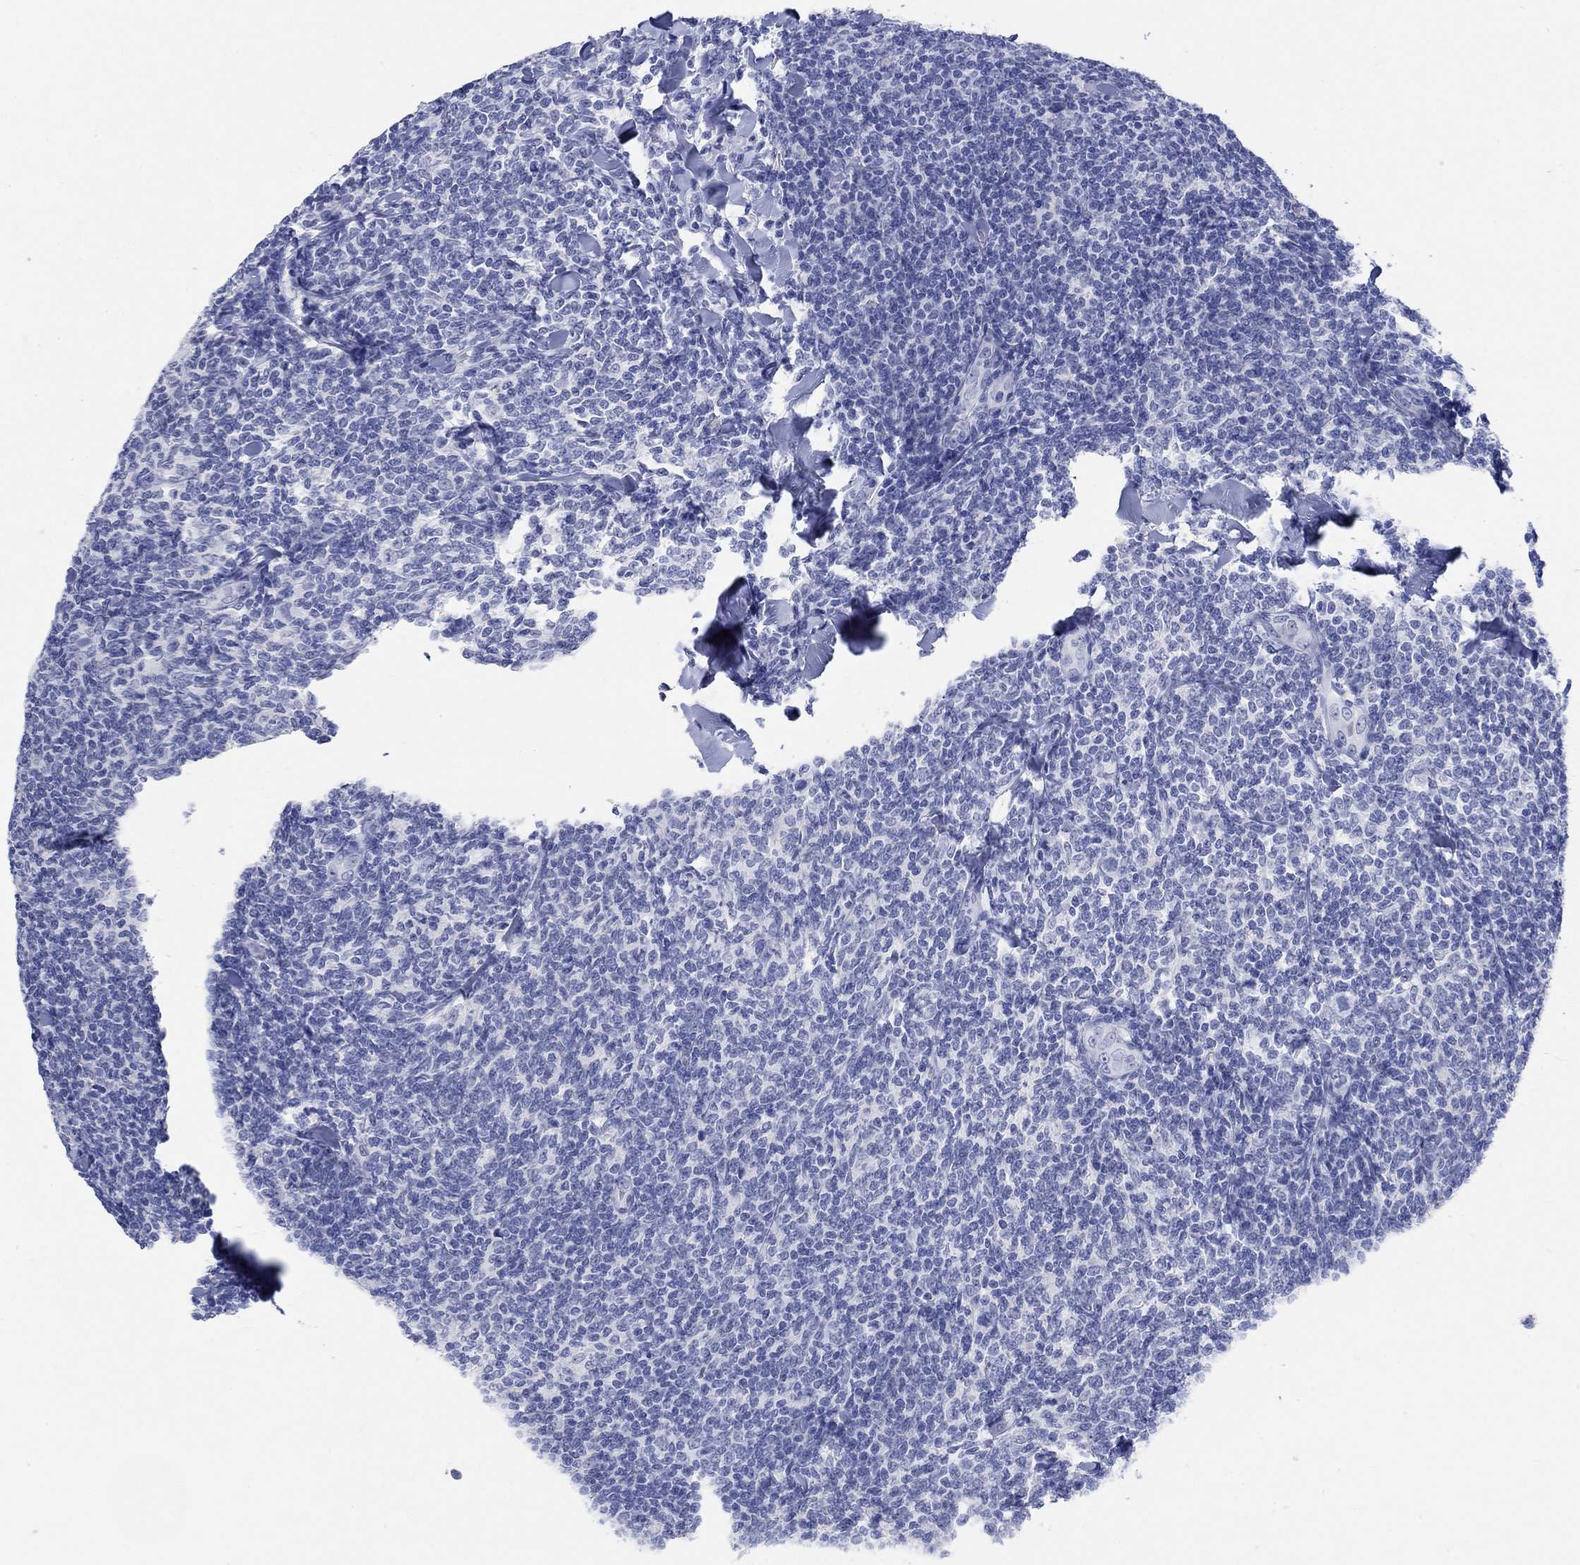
{"staining": {"intensity": "negative", "quantity": "none", "location": "none"}, "tissue": "lymphoma", "cell_type": "Tumor cells", "image_type": "cancer", "snomed": [{"axis": "morphology", "description": "Malignant lymphoma, non-Hodgkin's type, Low grade"}, {"axis": "topography", "description": "Lymph node"}], "caption": "Tumor cells show no significant protein expression in malignant lymphoma, non-Hodgkin's type (low-grade).", "gene": "GRIA3", "patient": {"sex": "female", "age": 56}}